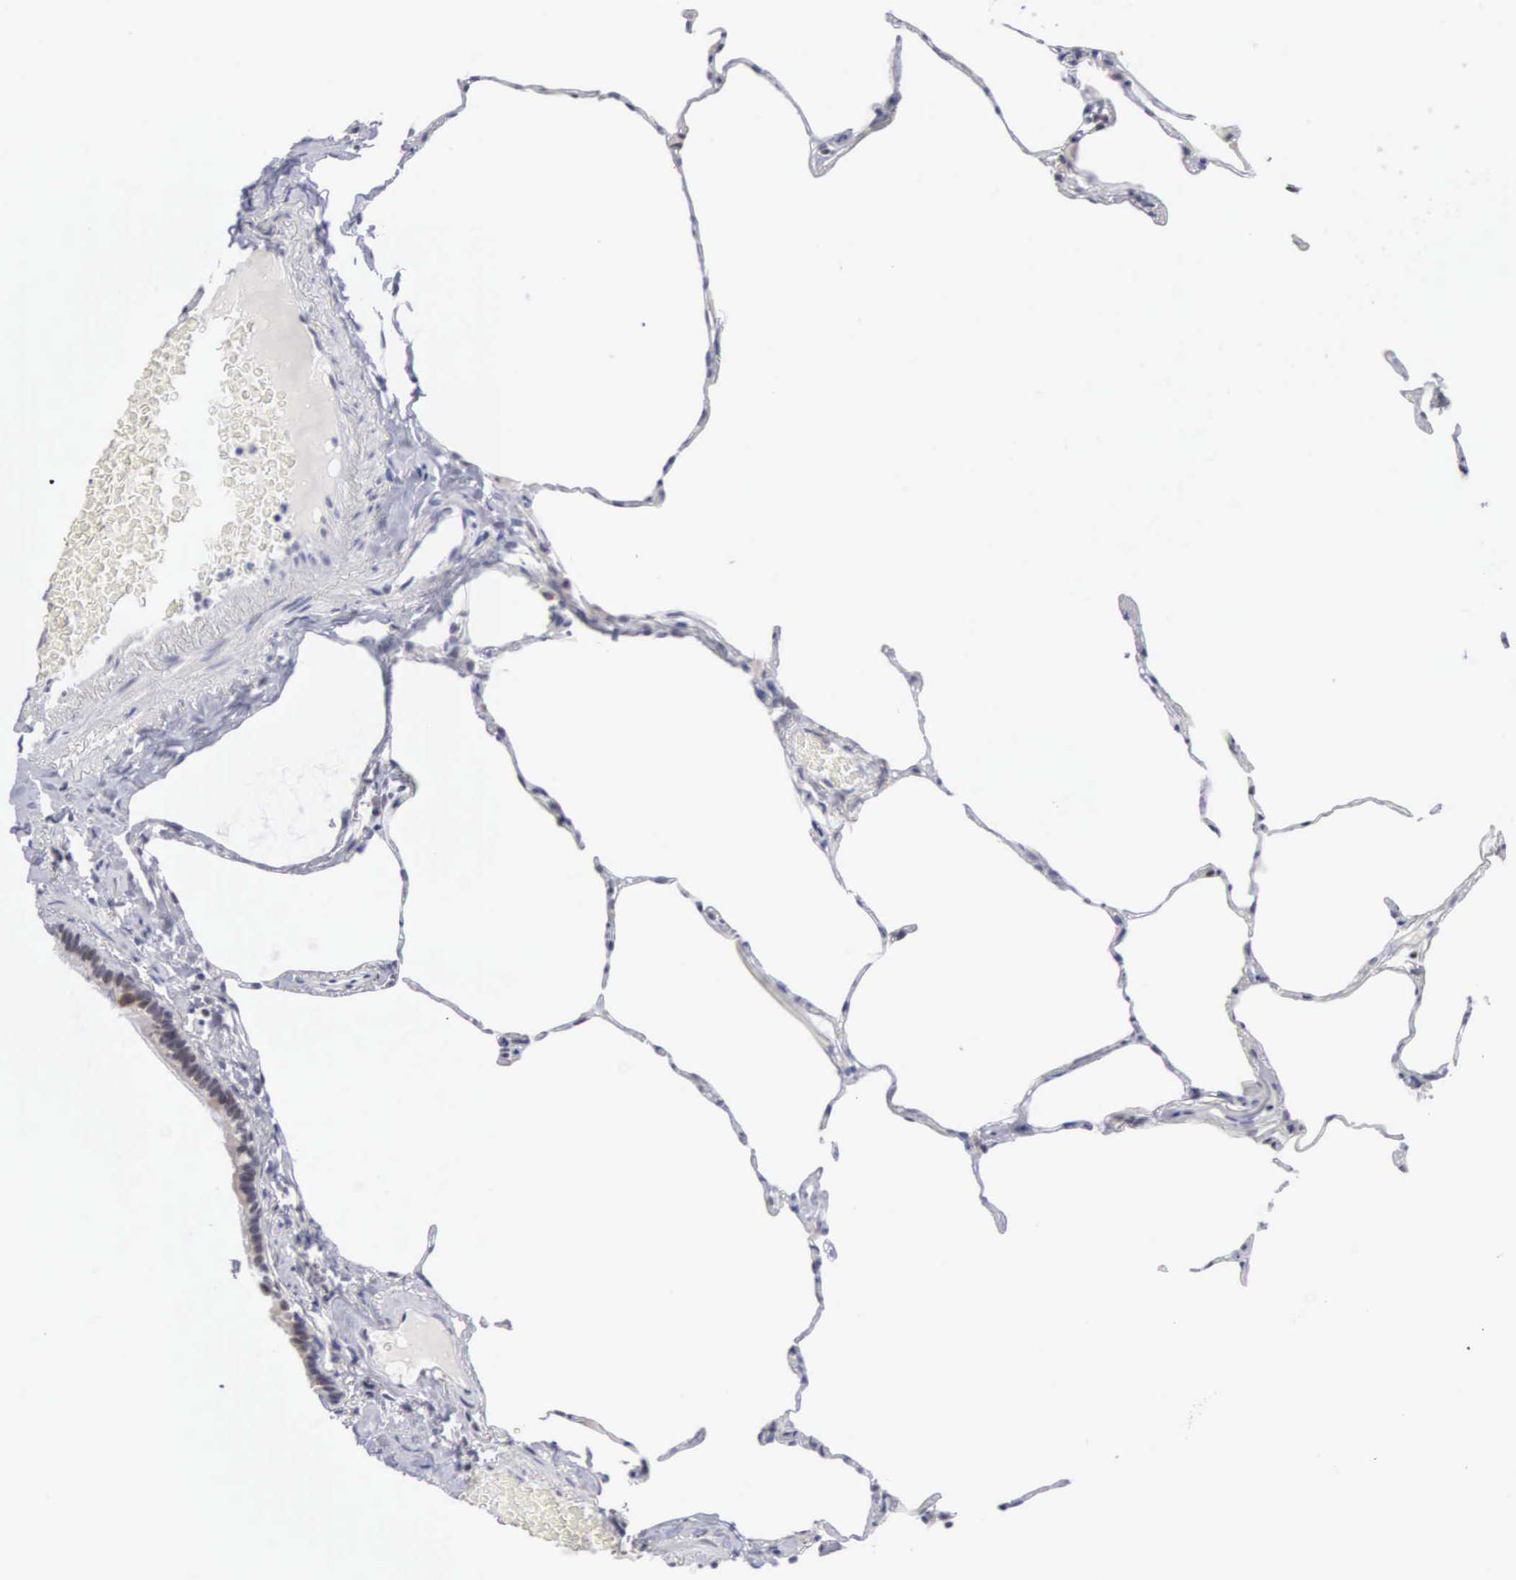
{"staining": {"intensity": "negative", "quantity": "none", "location": "none"}, "tissue": "lung", "cell_type": "Alveolar cells", "image_type": "normal", "snomed": [{"axis": "morphology", "description": "Normal tissue, NOS"}, {"axis": "topography", "description": "Lung"}], "caption": "An image of lung stained for a protein reveals no brown staining in alveolar cells.", "gene": "MNAT1", "patient": {"sex": "female", "age": 75}}